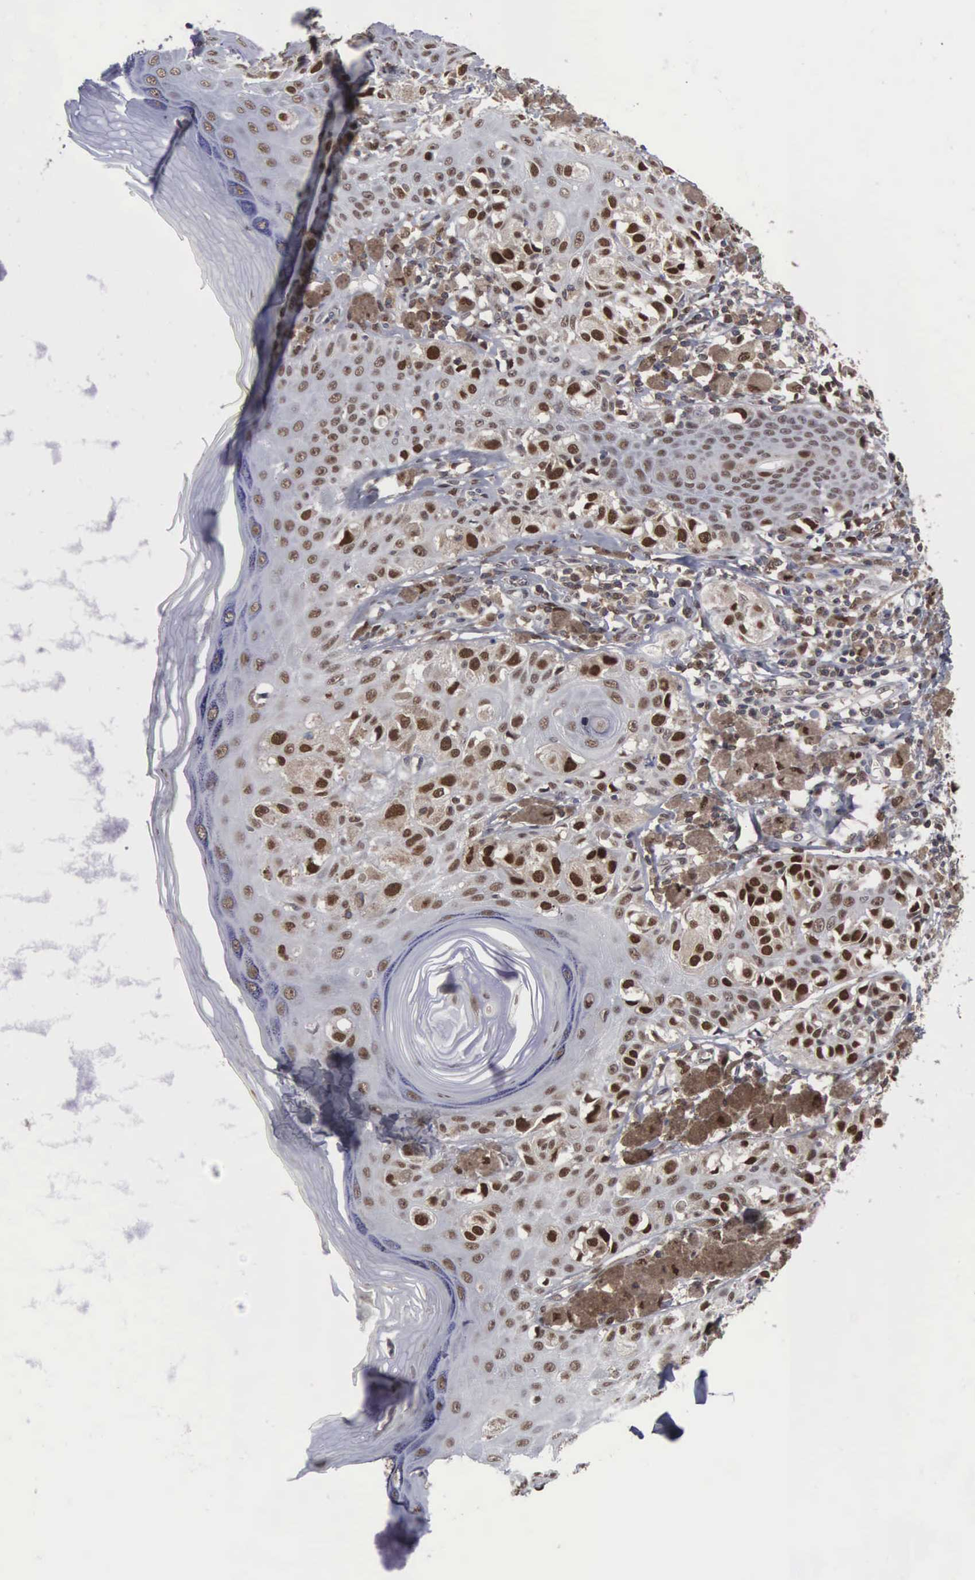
{"staining": {"intensity": "strong", "quantity": ">75%", "location": "nuclear"}, "tissue": "melanoma", "cell_type": "Tumor cells", "image_type": "cancer", "snomed": [{"axis": "morphology", "description": "Malignant melanoma, NOS"}, {"axis": "topography", "description": "Skin"}], "caption": "The histopathology image exhibits staining of malignant melanoma, revealing strong nuclear protein positivity (brown color) within tumor cells.", "gene": "TRMT5", "patient": {"sex": "female", "age": 55}}